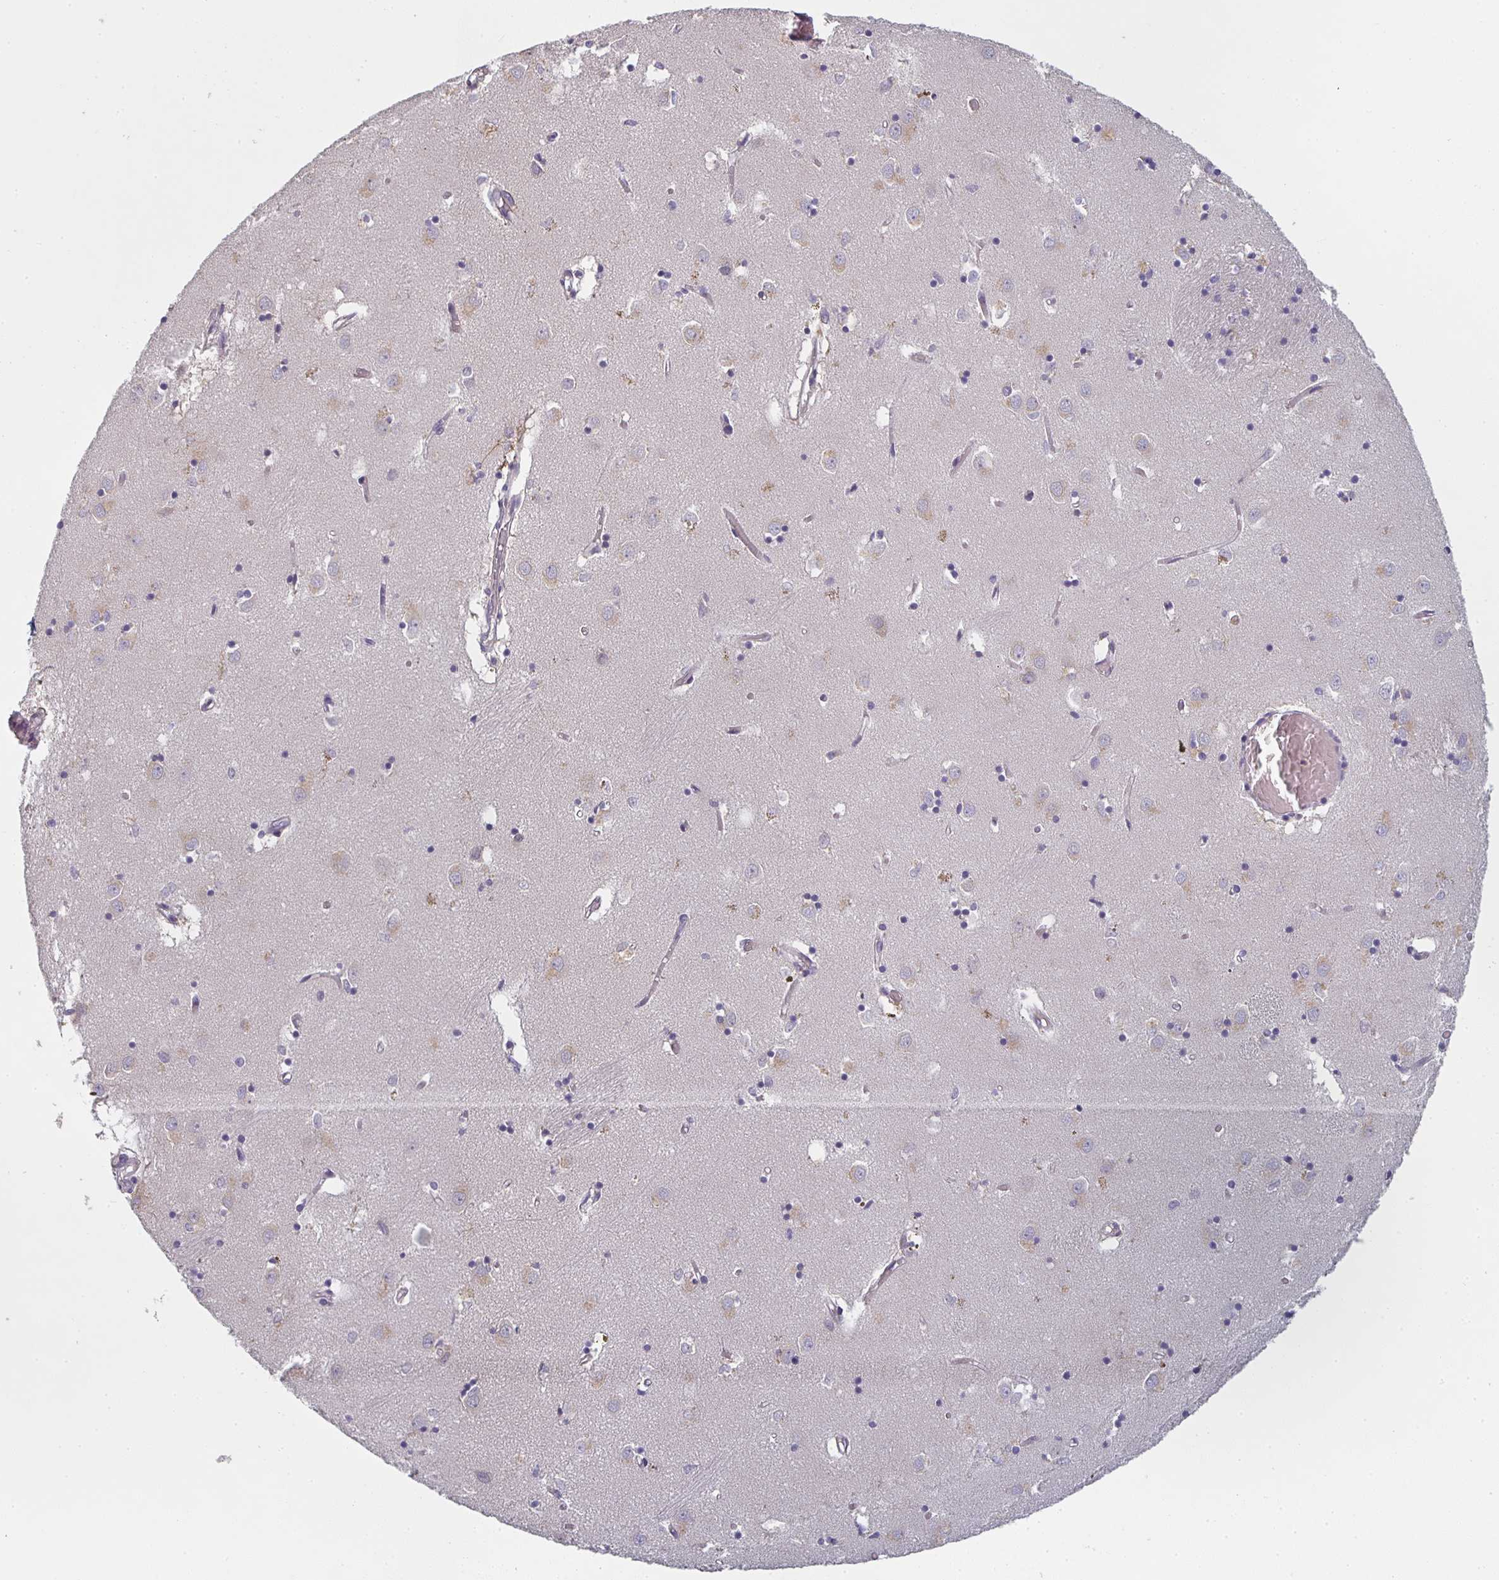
{"staining": {"intensity": "negative", "quantity": "none", "location": "none"}, "tissue": "caudate", "cell_type": "Glial cells", "image_type": "normal", "snomed": [{"axis": "morphology", "description": "Normal tissue, NOS"}, {"axis": "topography", "description": "Lateral ventricle wall"}], "caption": "A micrograph of caudate stained for a protein shows no brown staining in glial cells. Nuclei are stained in blue.", "gene": "CTHRC1", "patient": {"sex": "male", "age": 70}}